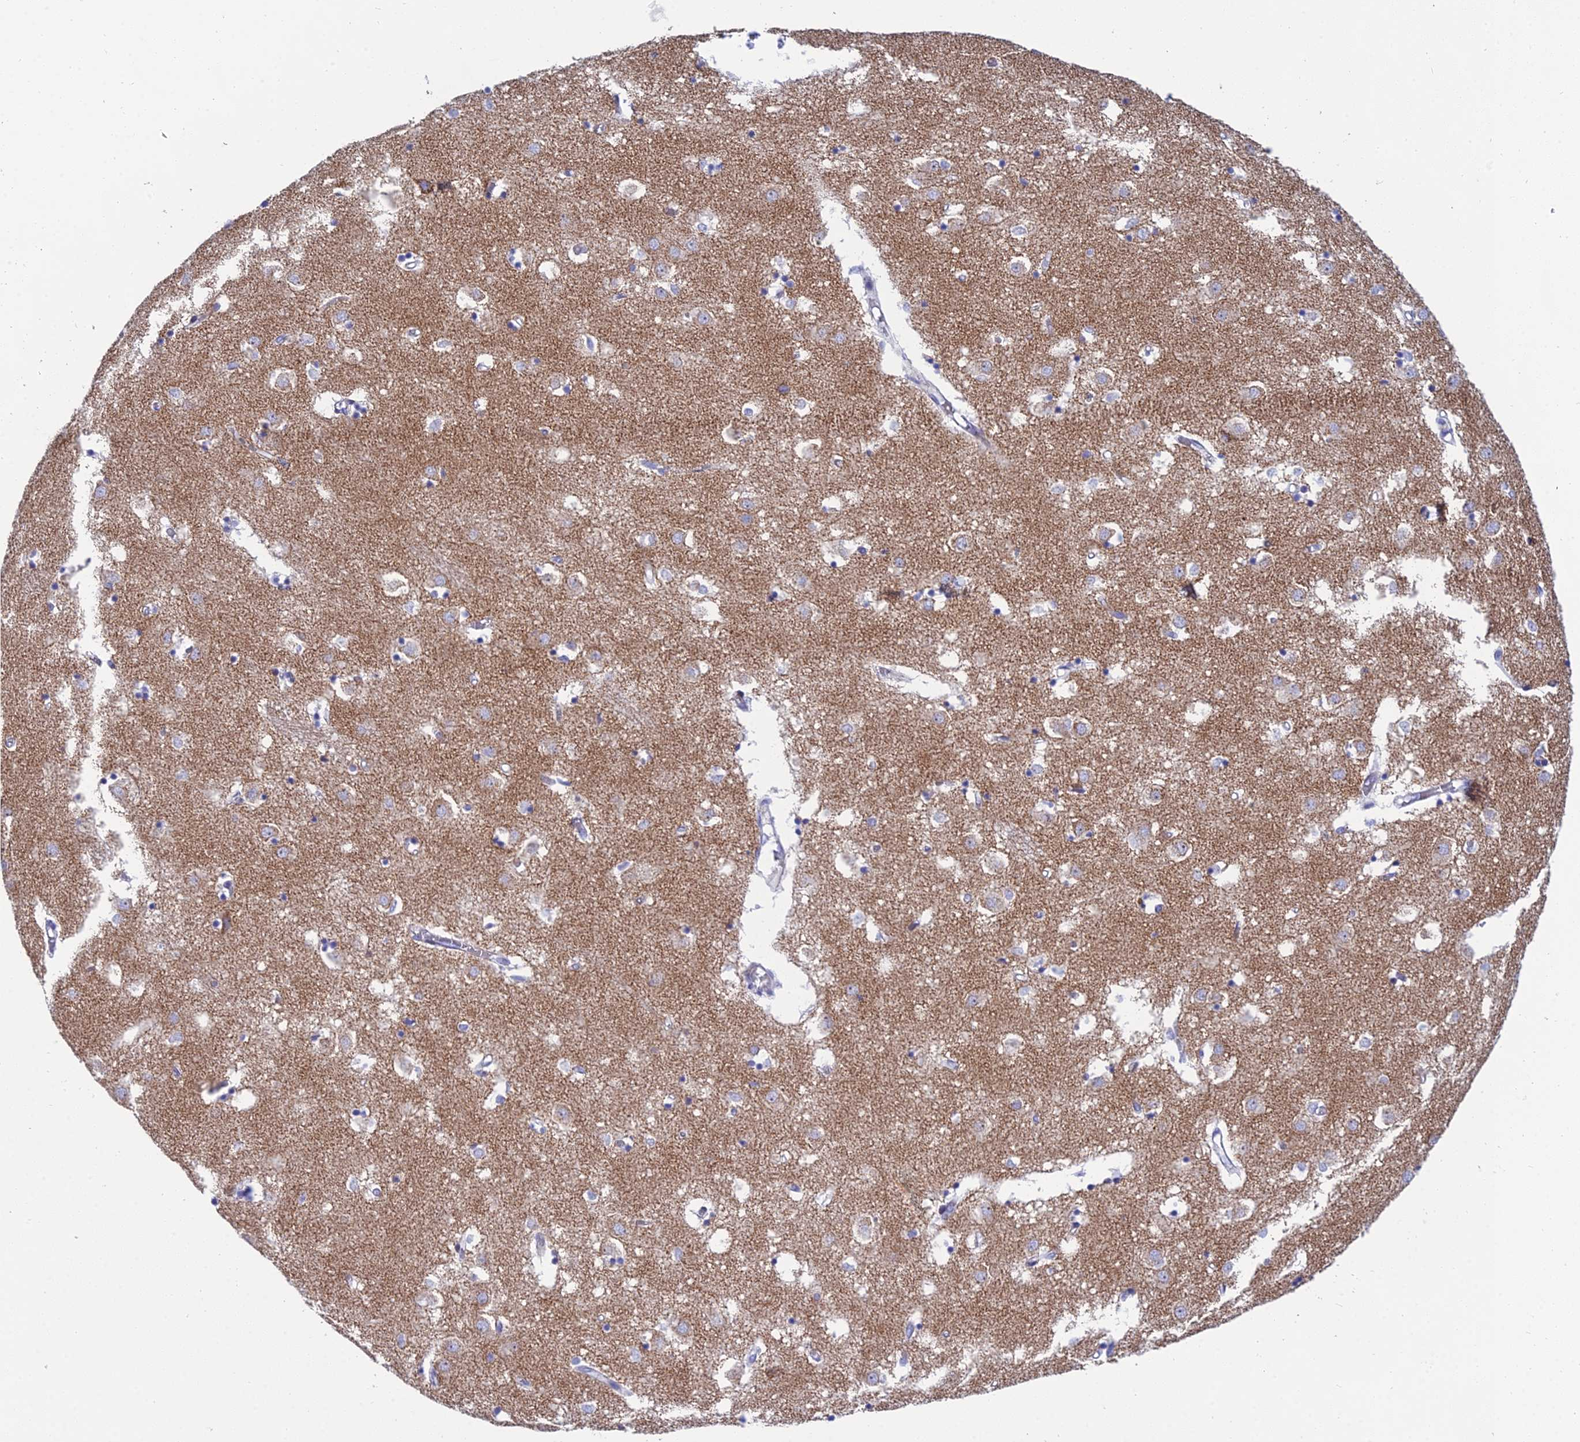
{"staining": {"intensity": "negative", "quantity": "none", "location": "none"}, "tissue": "caudate", "cell_type": "Glial cells", "image_type": "normal", "snomed": [{"axis": "morphology", "description": "Normal tissue, NOS"}, {"axis": "topography", "description": "Lateral ventricle wall"}], "caption": "DAB (3,3'-diaminobenzidine) immunohistochemical staining of benign caudate shows no significant positivity in glial cells. (DAB (3,3'-diaminobenzidine) IHC with hematoxylin counter stain).", "gene": "PRR13", "patient": {"sex": "male", "age": 70}}